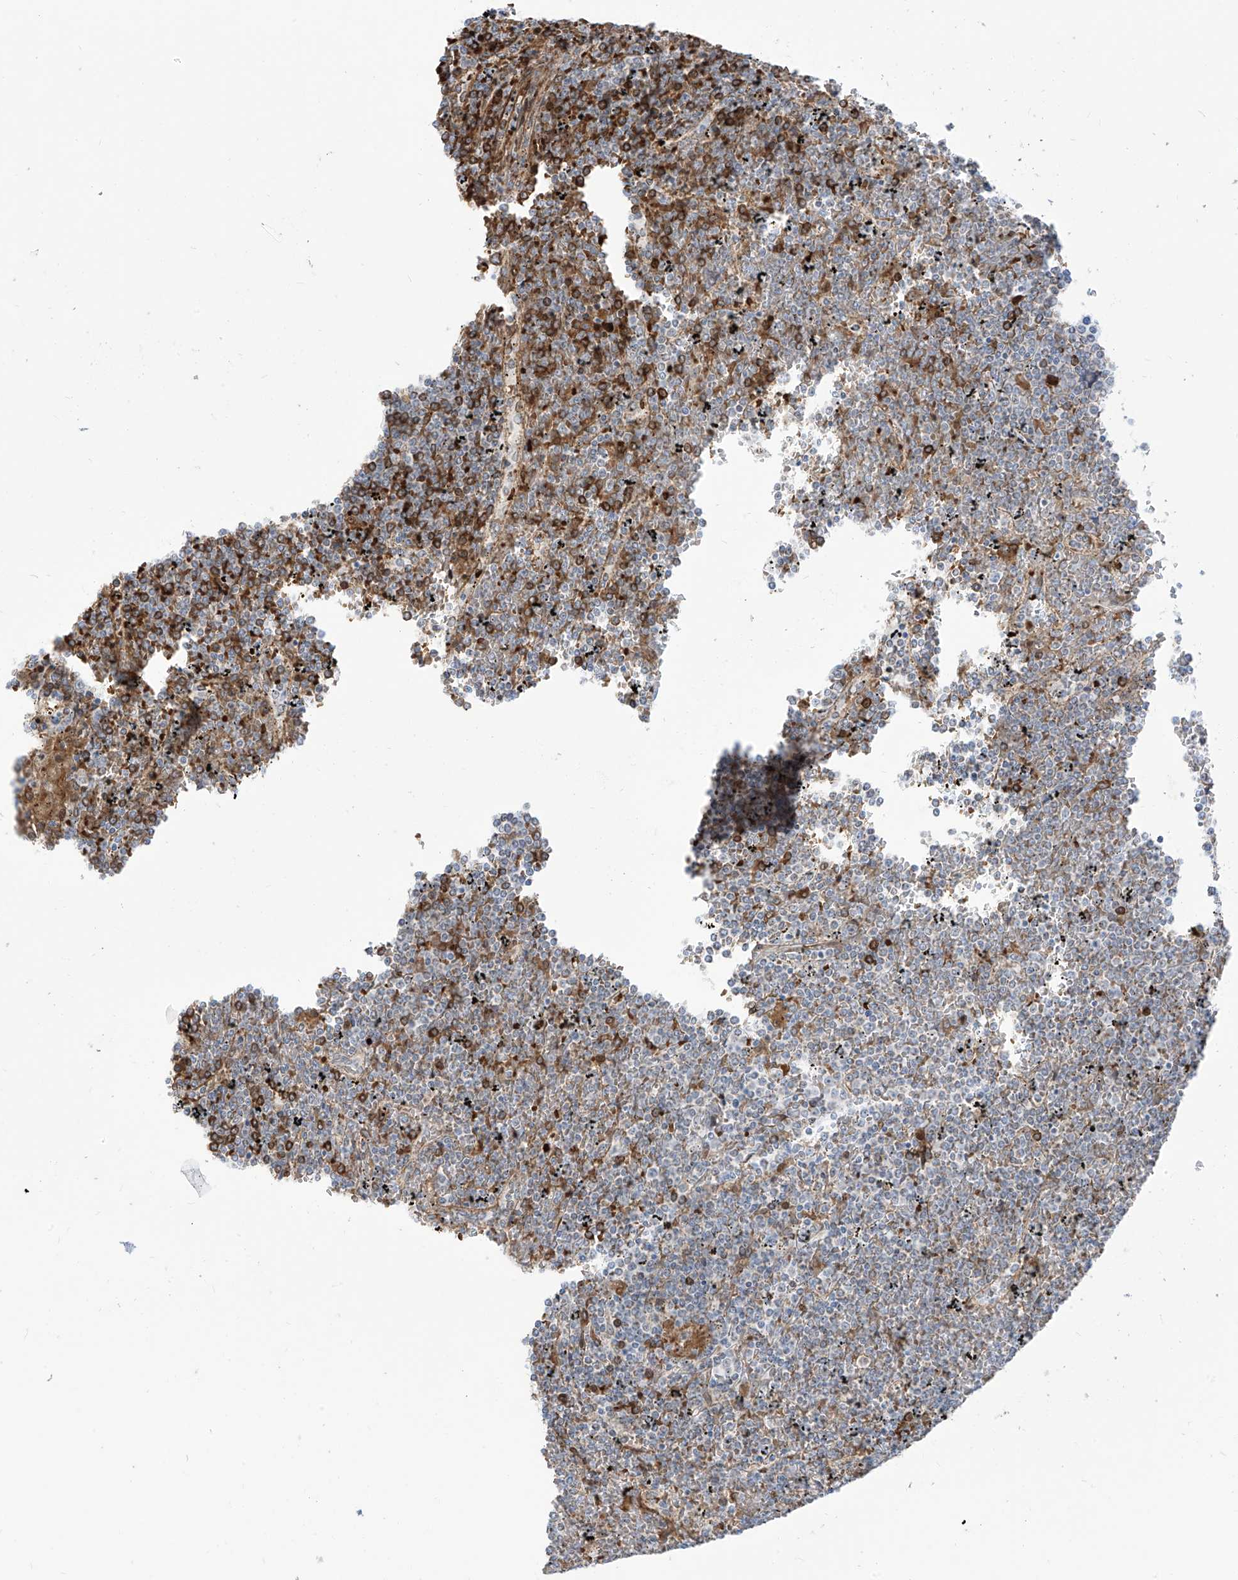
{"staining": {"intensity": "moderate", "quantity": "<25%", "location": "cytoplasmic/membranous"}, "tissue": "lymphoma", "cell_type": "Tumor cells", "image_type": "cancer", "snomed": [{"axis": "morphology", "description": "Malignant lymphoma, non-Hodgkin's type, Low grade"}, {"axis": "topography", "description": "Spleen"}], "caption": "Protein staining reveals moderate cytoplasmic/membranous expression in about <25% of tumor cells in lymphoma.", "gene": "ARHGEF40", "patient": {"sex": "female", "age": 19}}